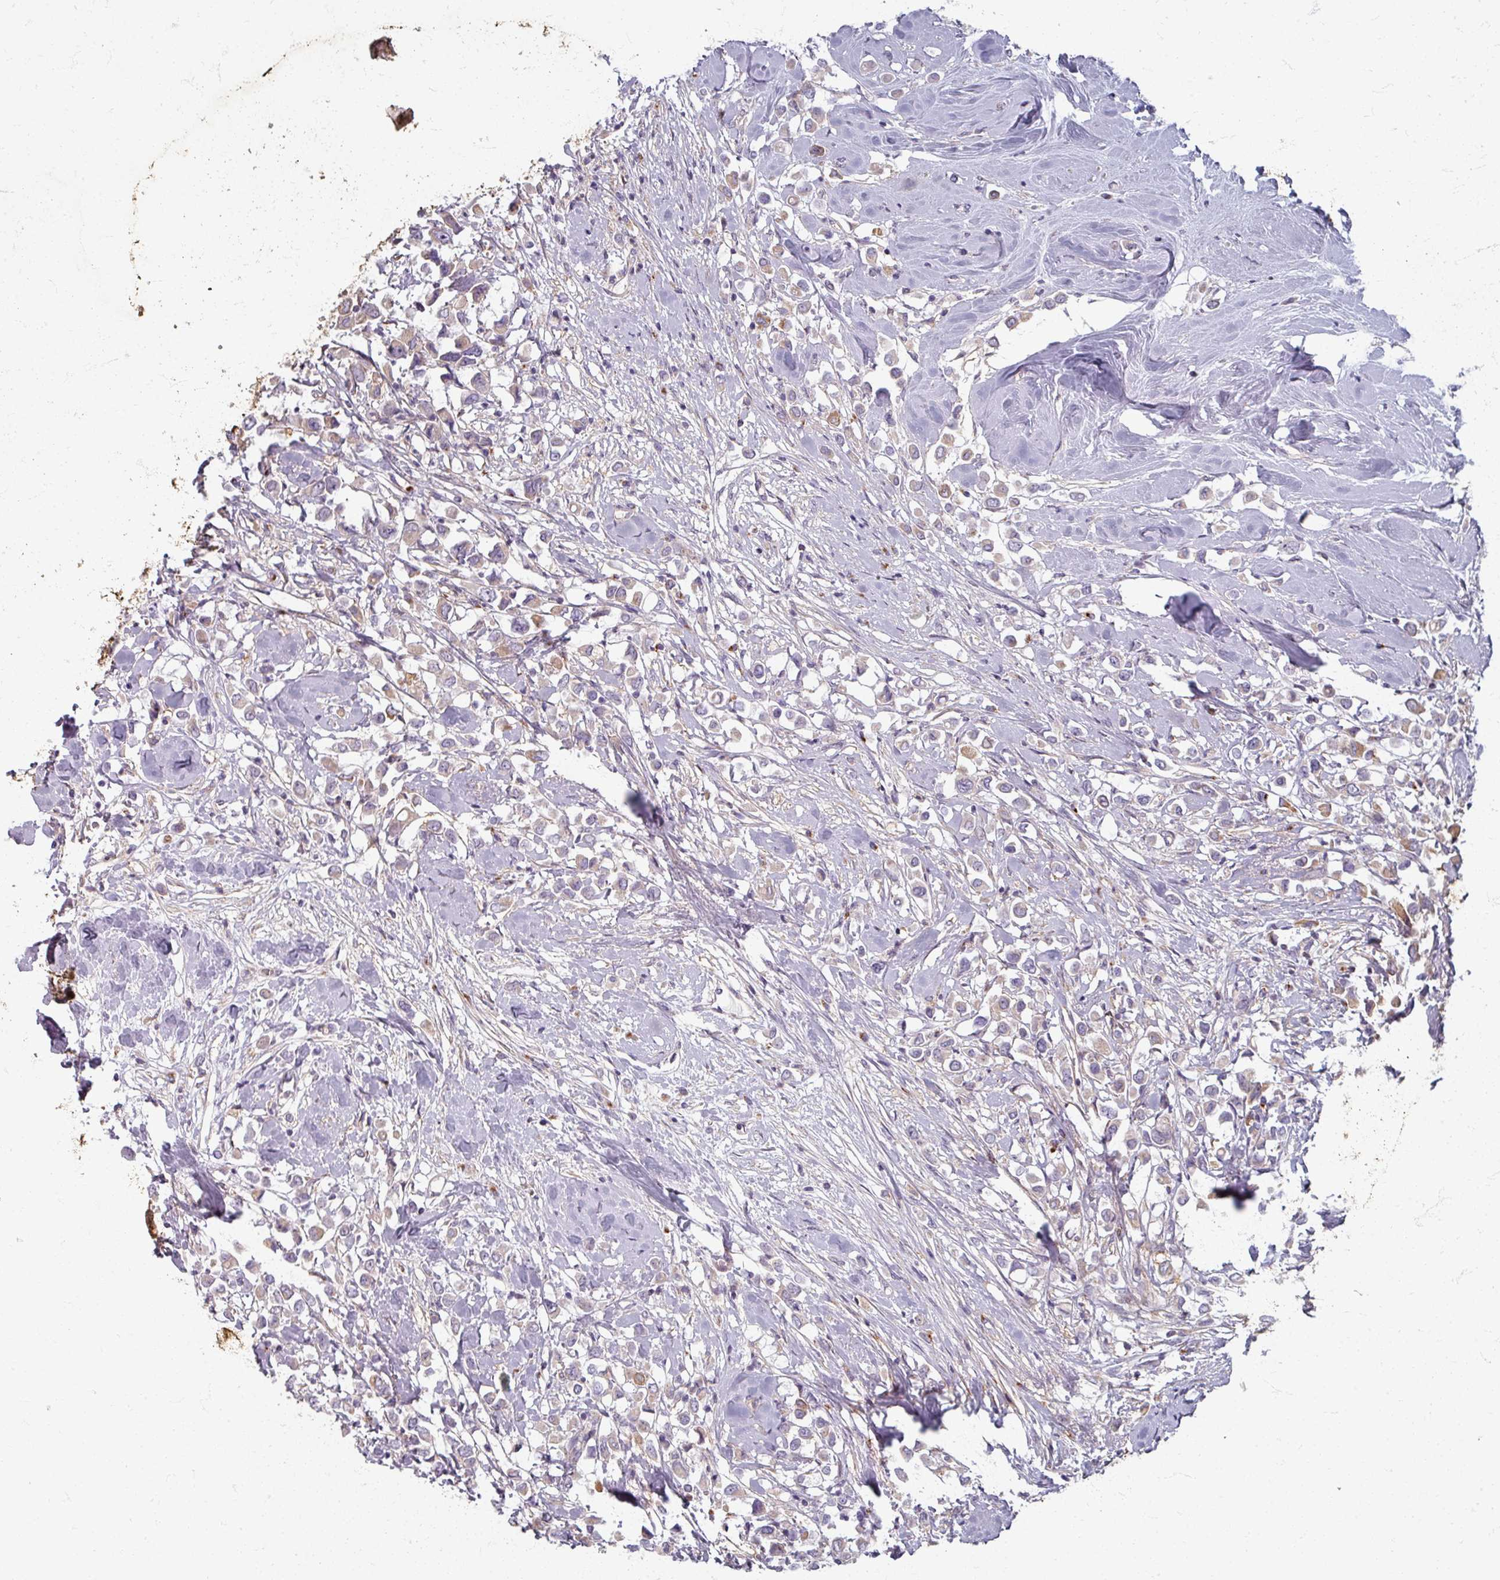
{"staining": {"intensity": "weak", "quantity": "25%-75%", "location": "cytoplasmic/membranous"}, "tissue": "breast cancer", "cell_type": "Tumor cells", "image_type": "cancer", "snomed": [{"axis": "morphology", "description": "Duct carcinoma"}, {"axis": "topography", "description": "Breast"}], "caption": "IHC micrograph of human breast invasive ductal carcinoma stained for a protein (brown), which reveals low levels of weak cytoplasmic/membranous staining in about 25%-75% of tumor cells.", "gene": "GABARAPL1", "patient": {"sex": "female", "age": 61}}